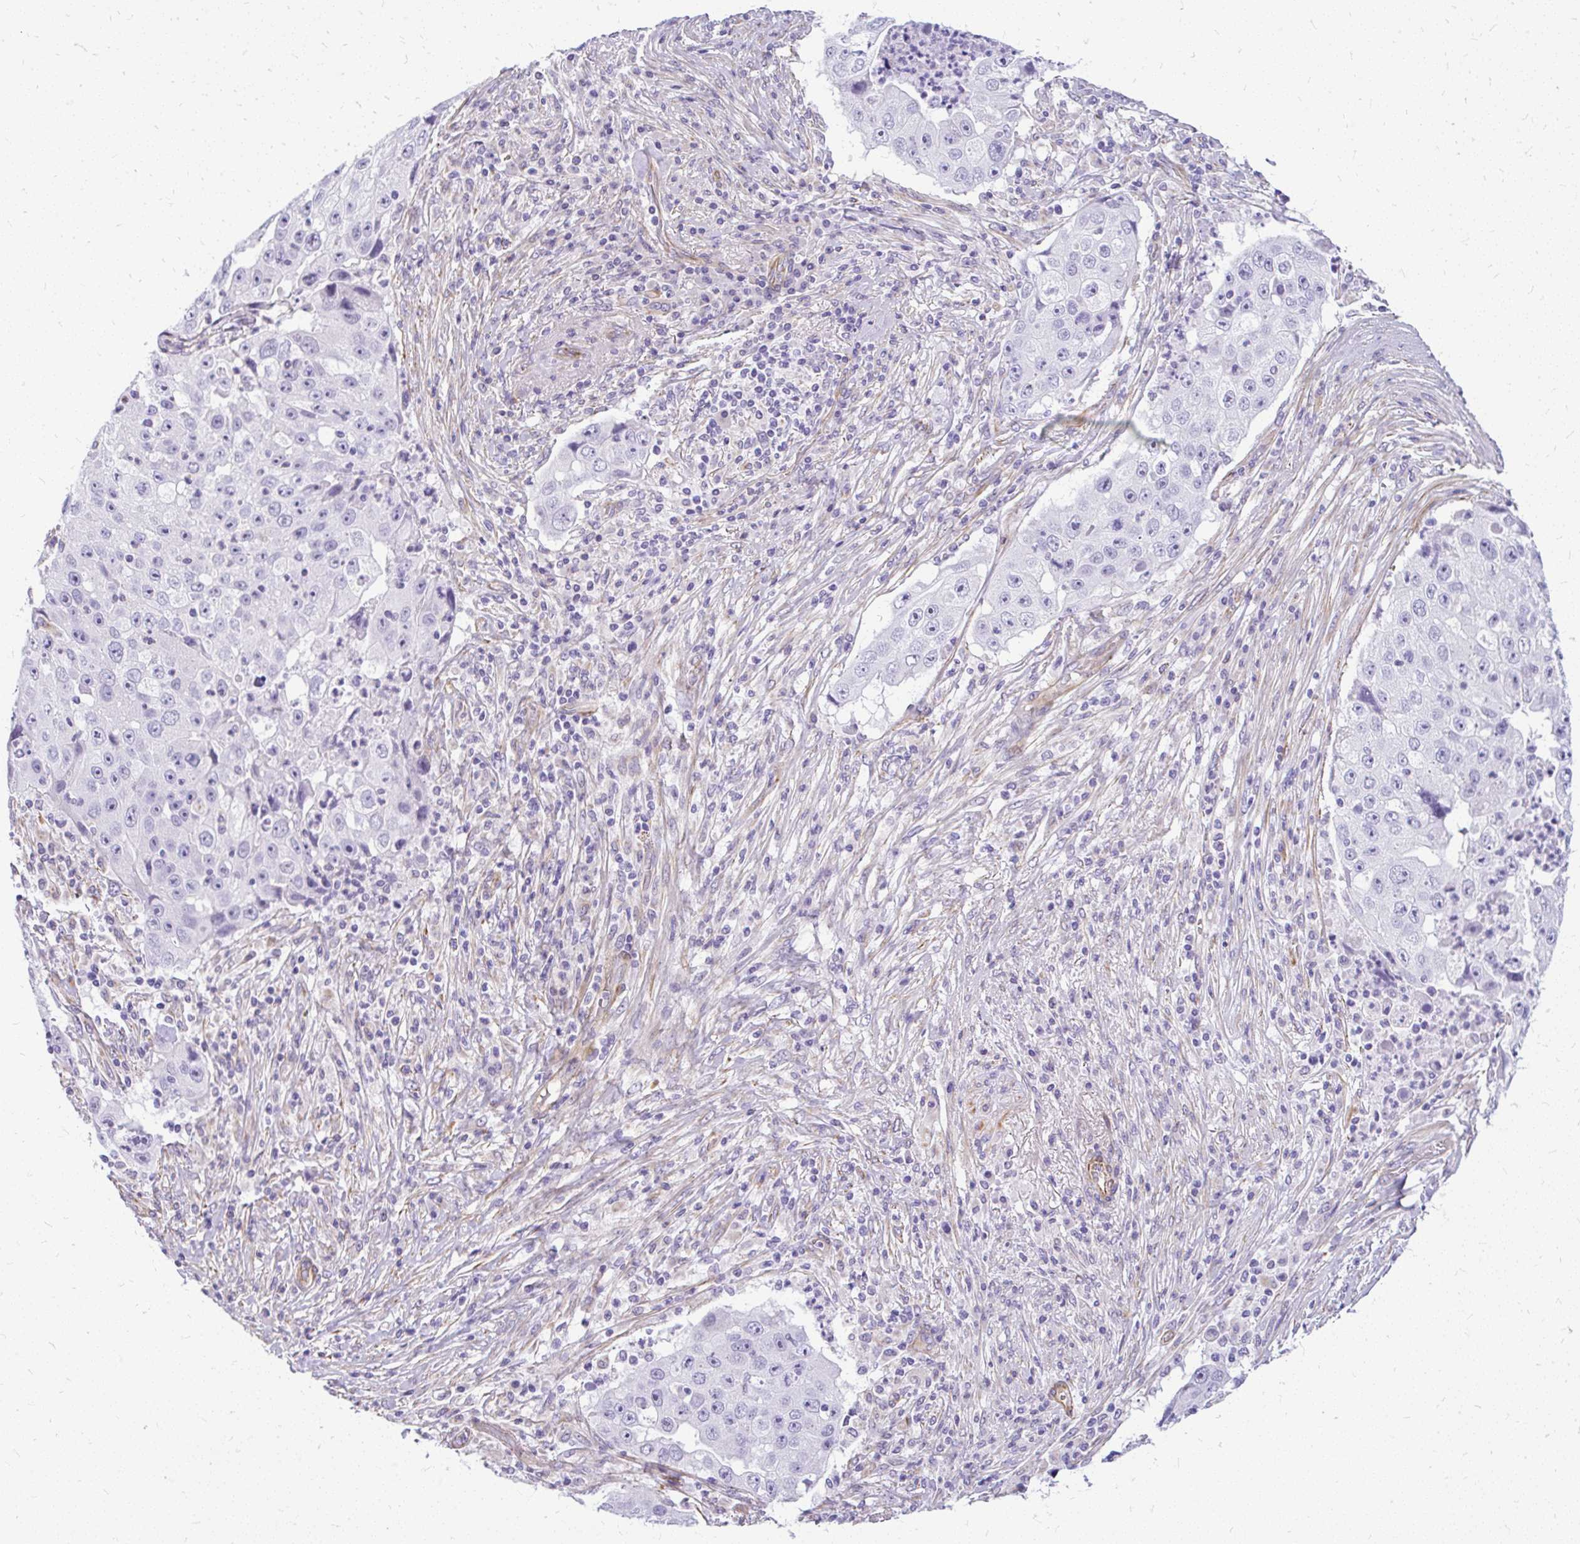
{"staining": {"intensity": "negative", "quantity": "none", "location": "none"}, "tissue": "lung cancer", "cell_type": "Tumor cells", "image_type": "cancer", "snomed": [{"axis": "morphology", "description": "Squamous cell carcinoma, NOS"}, {"axis": "topography", "description": "Lung"}], "caption": "Tumor cells are negative for protein expression in human squamous cell carcinoma (lung).", "gene": "FAM83C", "patient": {"sex": "male", "age": 64}}